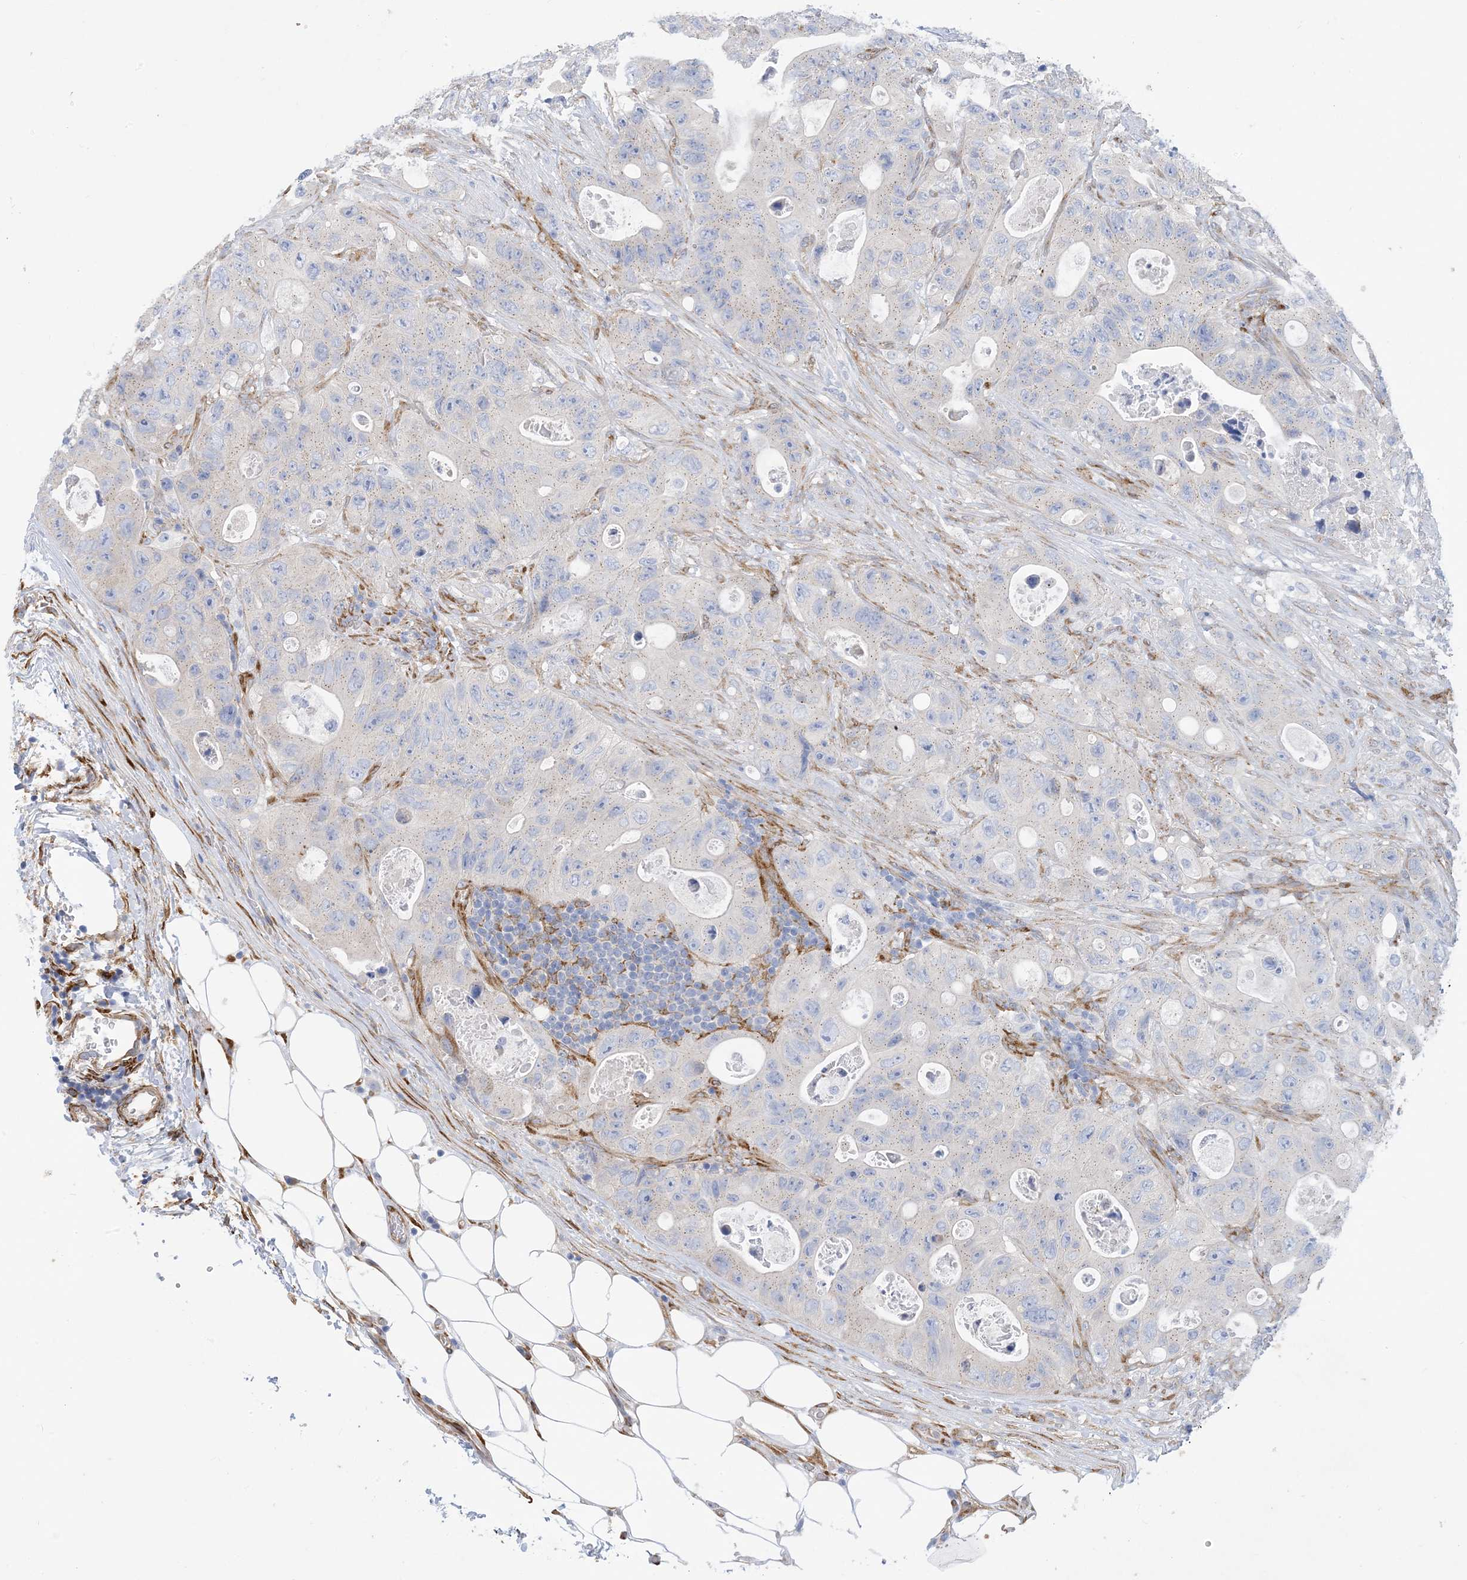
{"staining": {"intensity": "negative", "quantity": "none", "location": "none"}, "tissue": "colorectal cancer", "cell_type": "Tumor cells", "image_type": "cancer", "snomed": [{"axis": "morphology", "description": "Adenocarcinoma, NOS"}, {"axis": "topography", "description": "Colon"}], "caption": "Immunohistochemistry micrograph of neoplastic tissue: human colorectal cancer stained with DAB (3,3'-diaminobenzidine) displays no significant protein positivity in tumor cells. The staining is performed using DAB brown chromogen with nuclei counter-stained in using hematoxylin.", "gene": "RBMS3", "patient": {"sex": "female", "age": 46}}